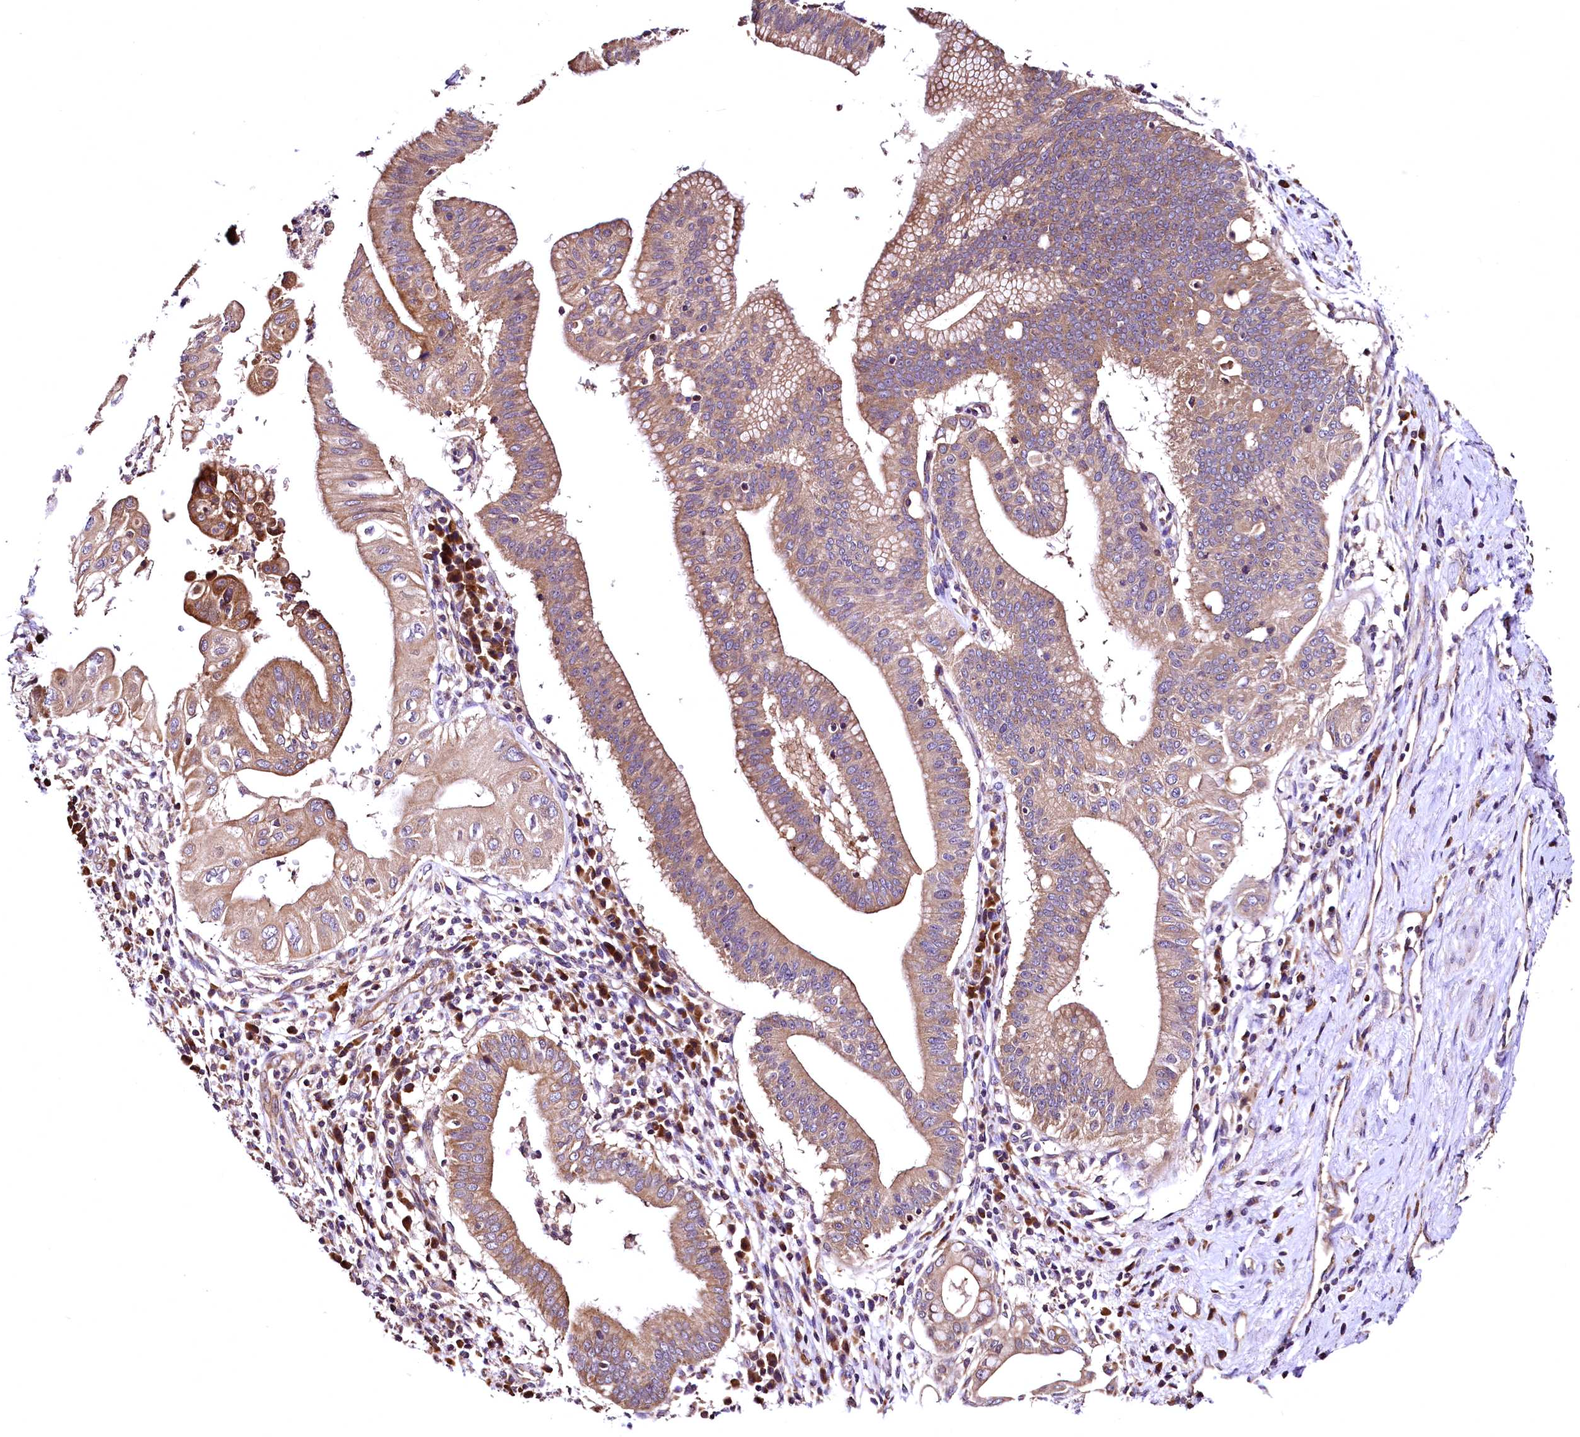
{"staining": {"intensity": "moderate", "quantity": ">75%", "location": "cytoplasmic/membranous"}, "tissue": "pancreatic cancer", "cell_type": "Tumor cells", "image_type": "cancer", "snomed": [{"axis": "morphology", "description": "Adenocarcinoma, NOS"}, {"axis": "topography", "description": "Pancreas"}], "caption": "A medium amount of moderate cytoplasmic/membranous expression is appreciated in approximately >75% of tumor cells in pancreatic cancer (adenocarcinoma) tissue. (DAB (3,3'-diaminobenzidine) = brown stain, brightfield microscopy at high magnification).", "gene": "LRSAM1", "patient": {"sex": "male", "age": 68}}